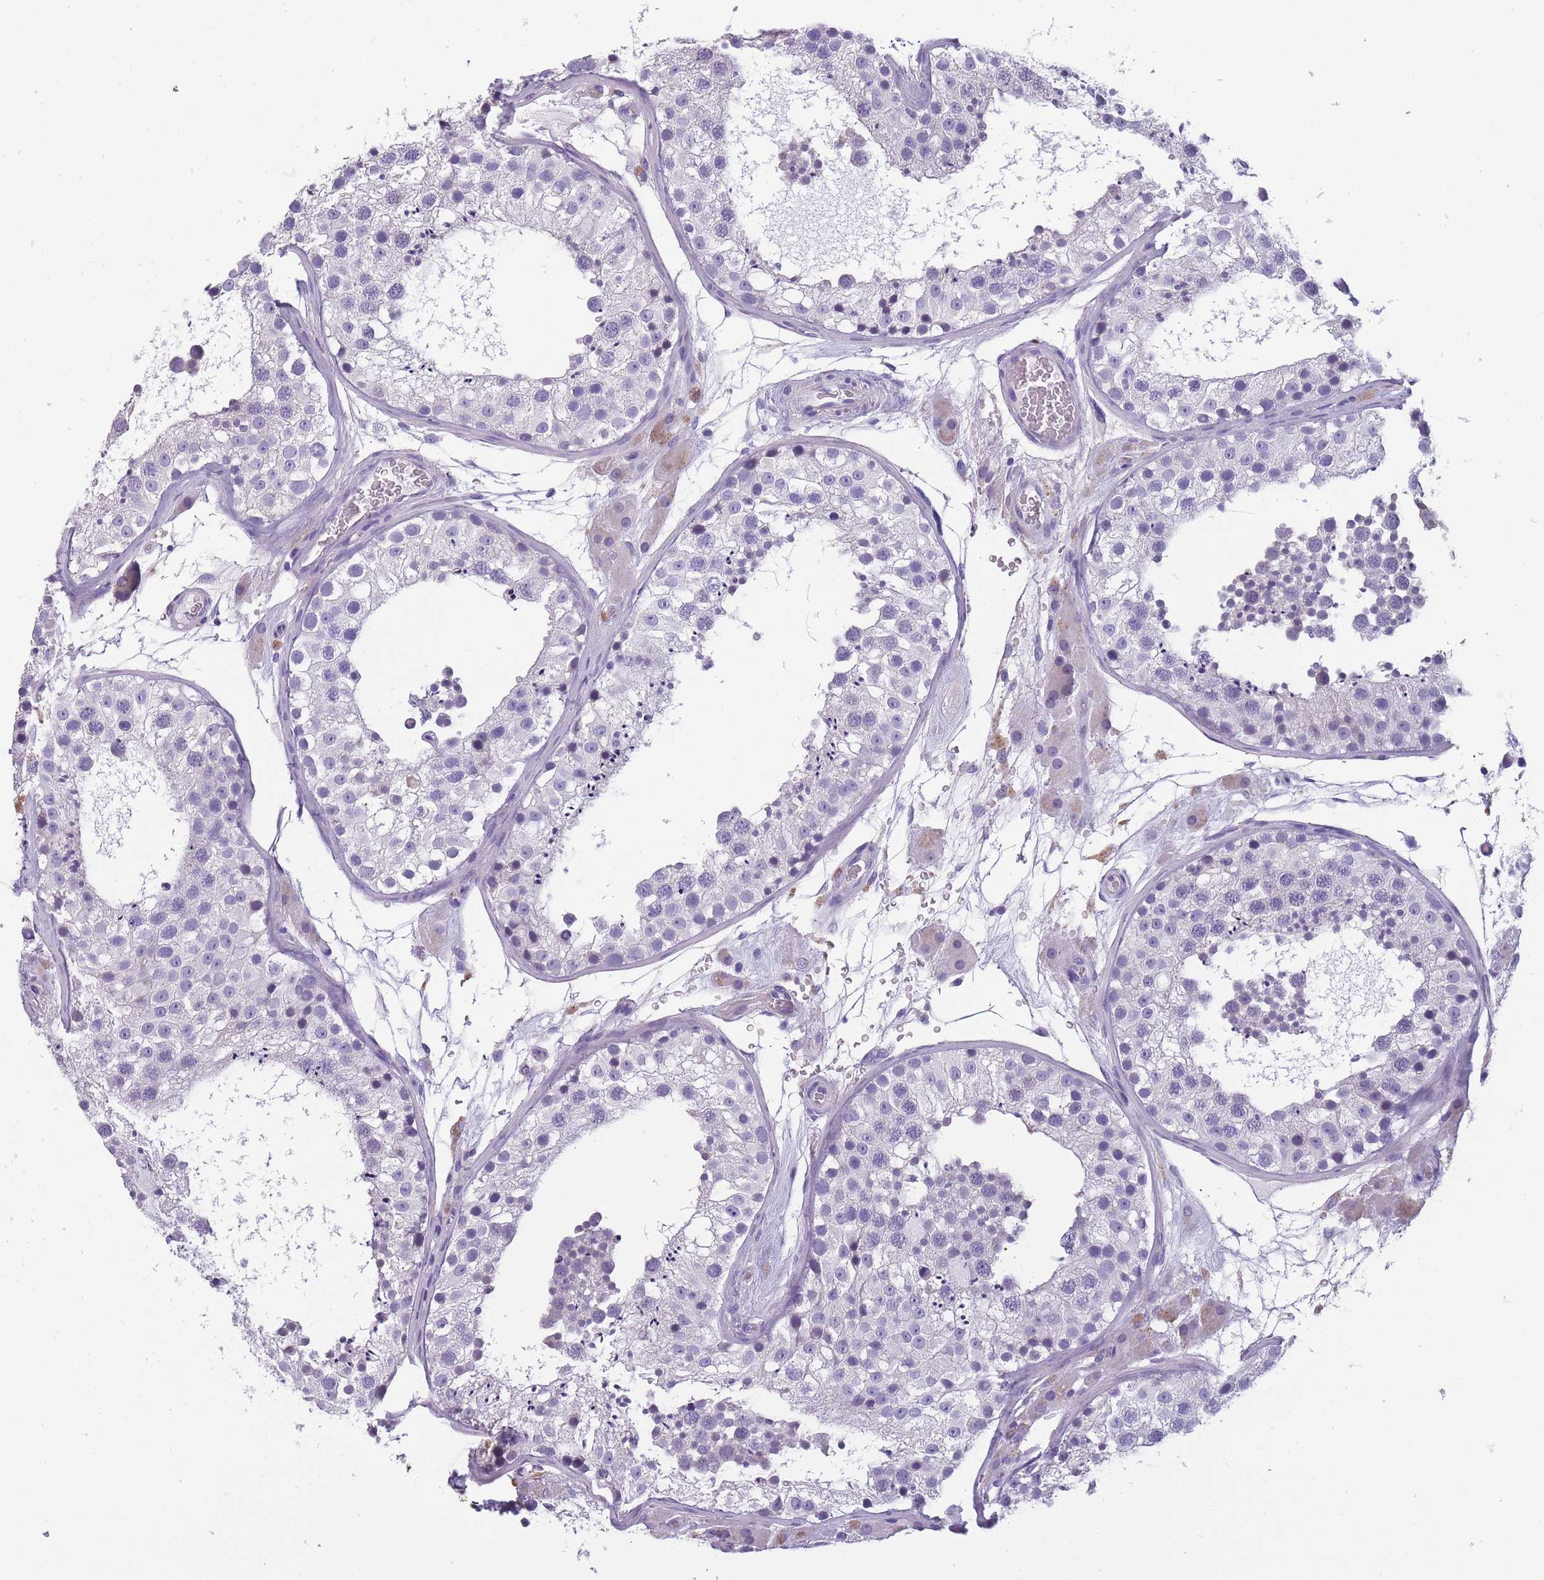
{"staining": {"intensity": "negative", "quantity": "none", "location": "none"}, "tissue": "testis", "cell_type": "Cells in seminiferous ducts", "image_type": "normal", "snomed": [{"axis": "morphology", "description": "Normal tissue, NOS"}, {"axis": "topography", "description": "Testis"}], "caption": "This is a micrograph of IHC staining of unremarkable testis, which shows no staining in cells in seminiferous ducts.", "gene": "OR4C5", "patient": {"sex": "male", "age": 26}}